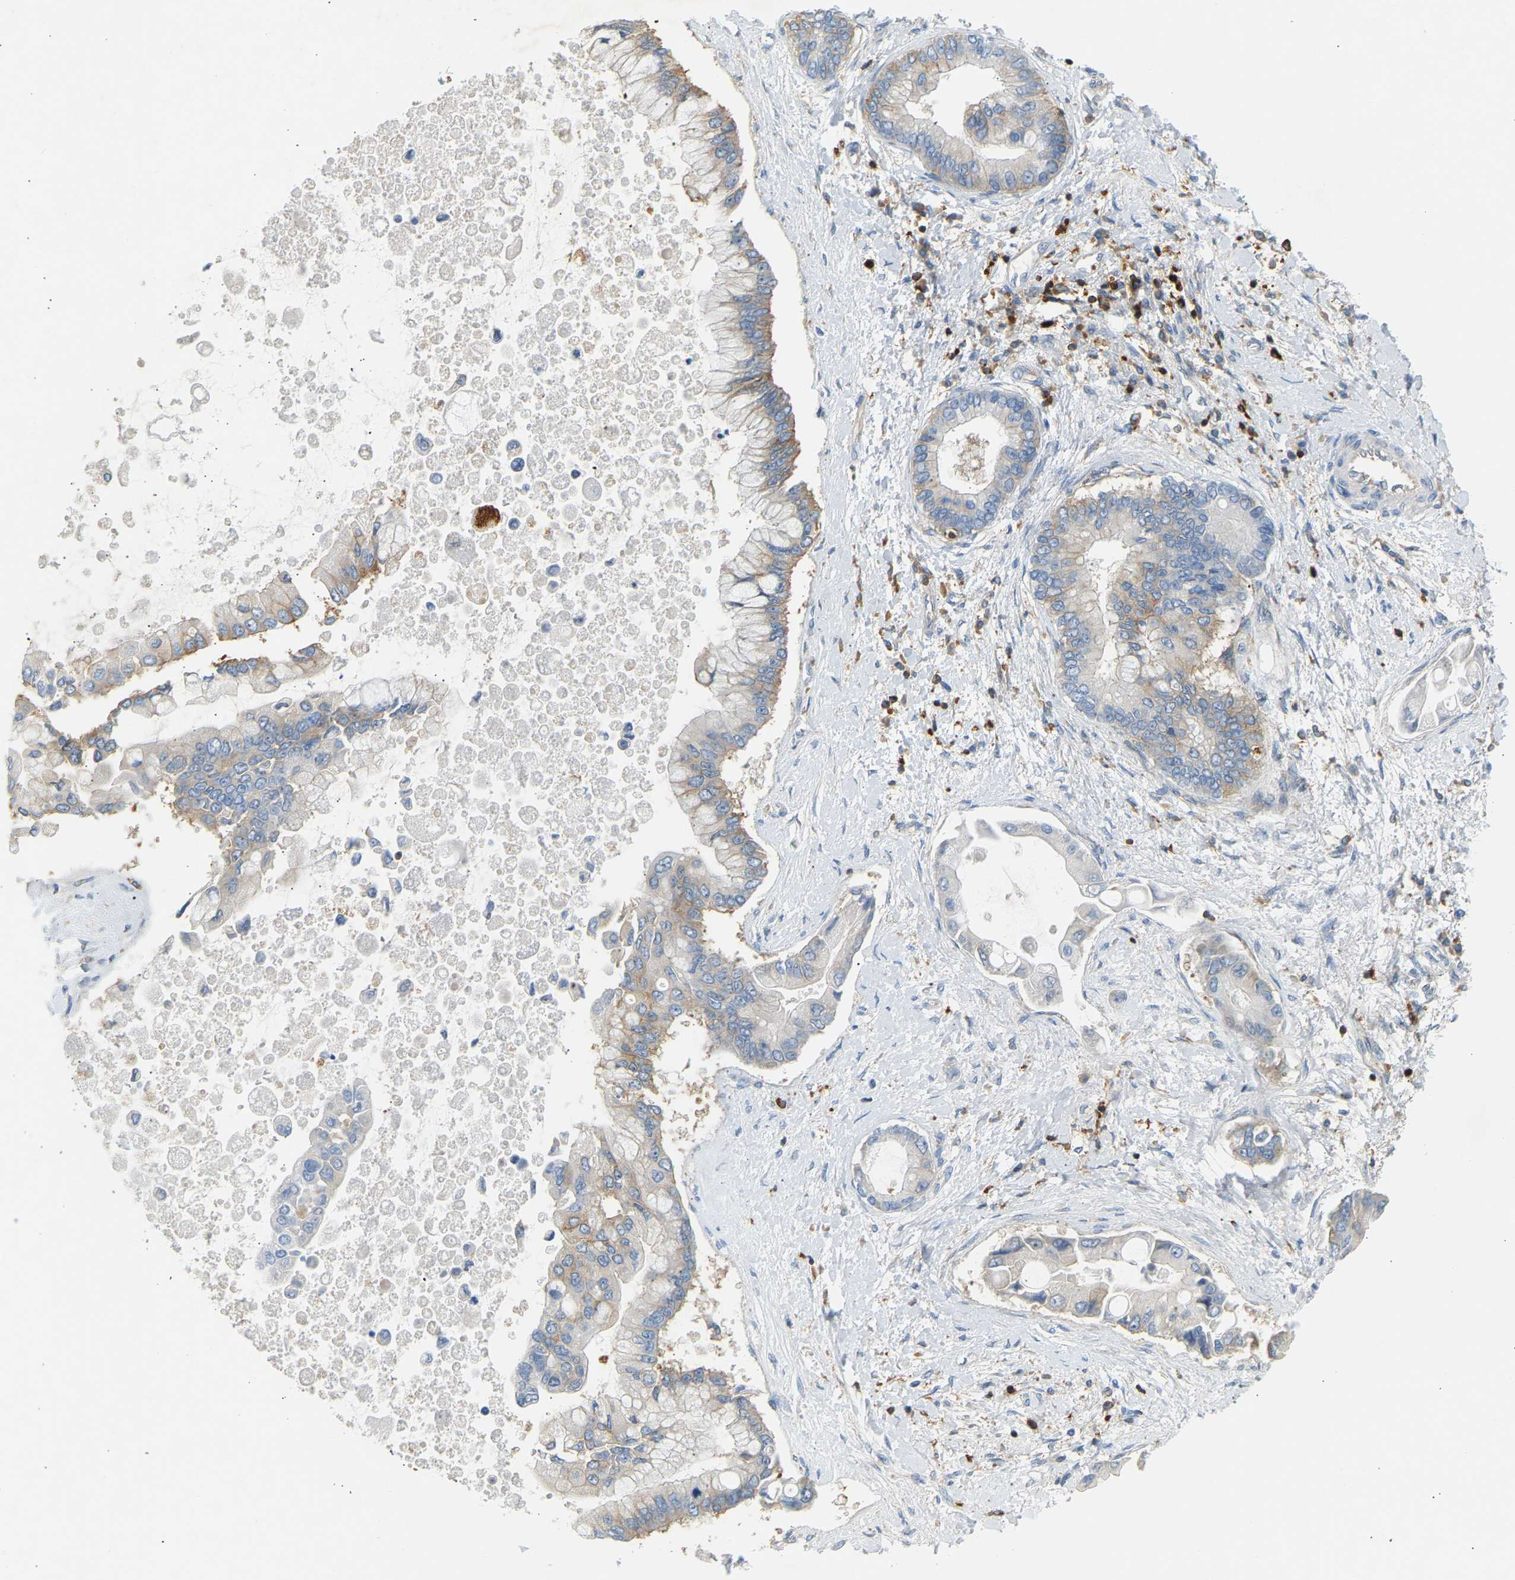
{"staining": {"intensity": "weak", "quantity": "<25%", "location": "cytoplasmic/membranous"}, "tissue": "liver cancer", "cell_type": "Tumor cells", "image_type": "cancer", "snomed": [{"axis": "morphology", "description": "Cholangiocarcinoma"}, {"axis": "topography", "description": "Liver"}], "caption": "There is no significant expression in tumor cells of cholangiocarcinoma (liver).", "gene": "FNBP1", "patient": {"sex": "male", "age": 50}}